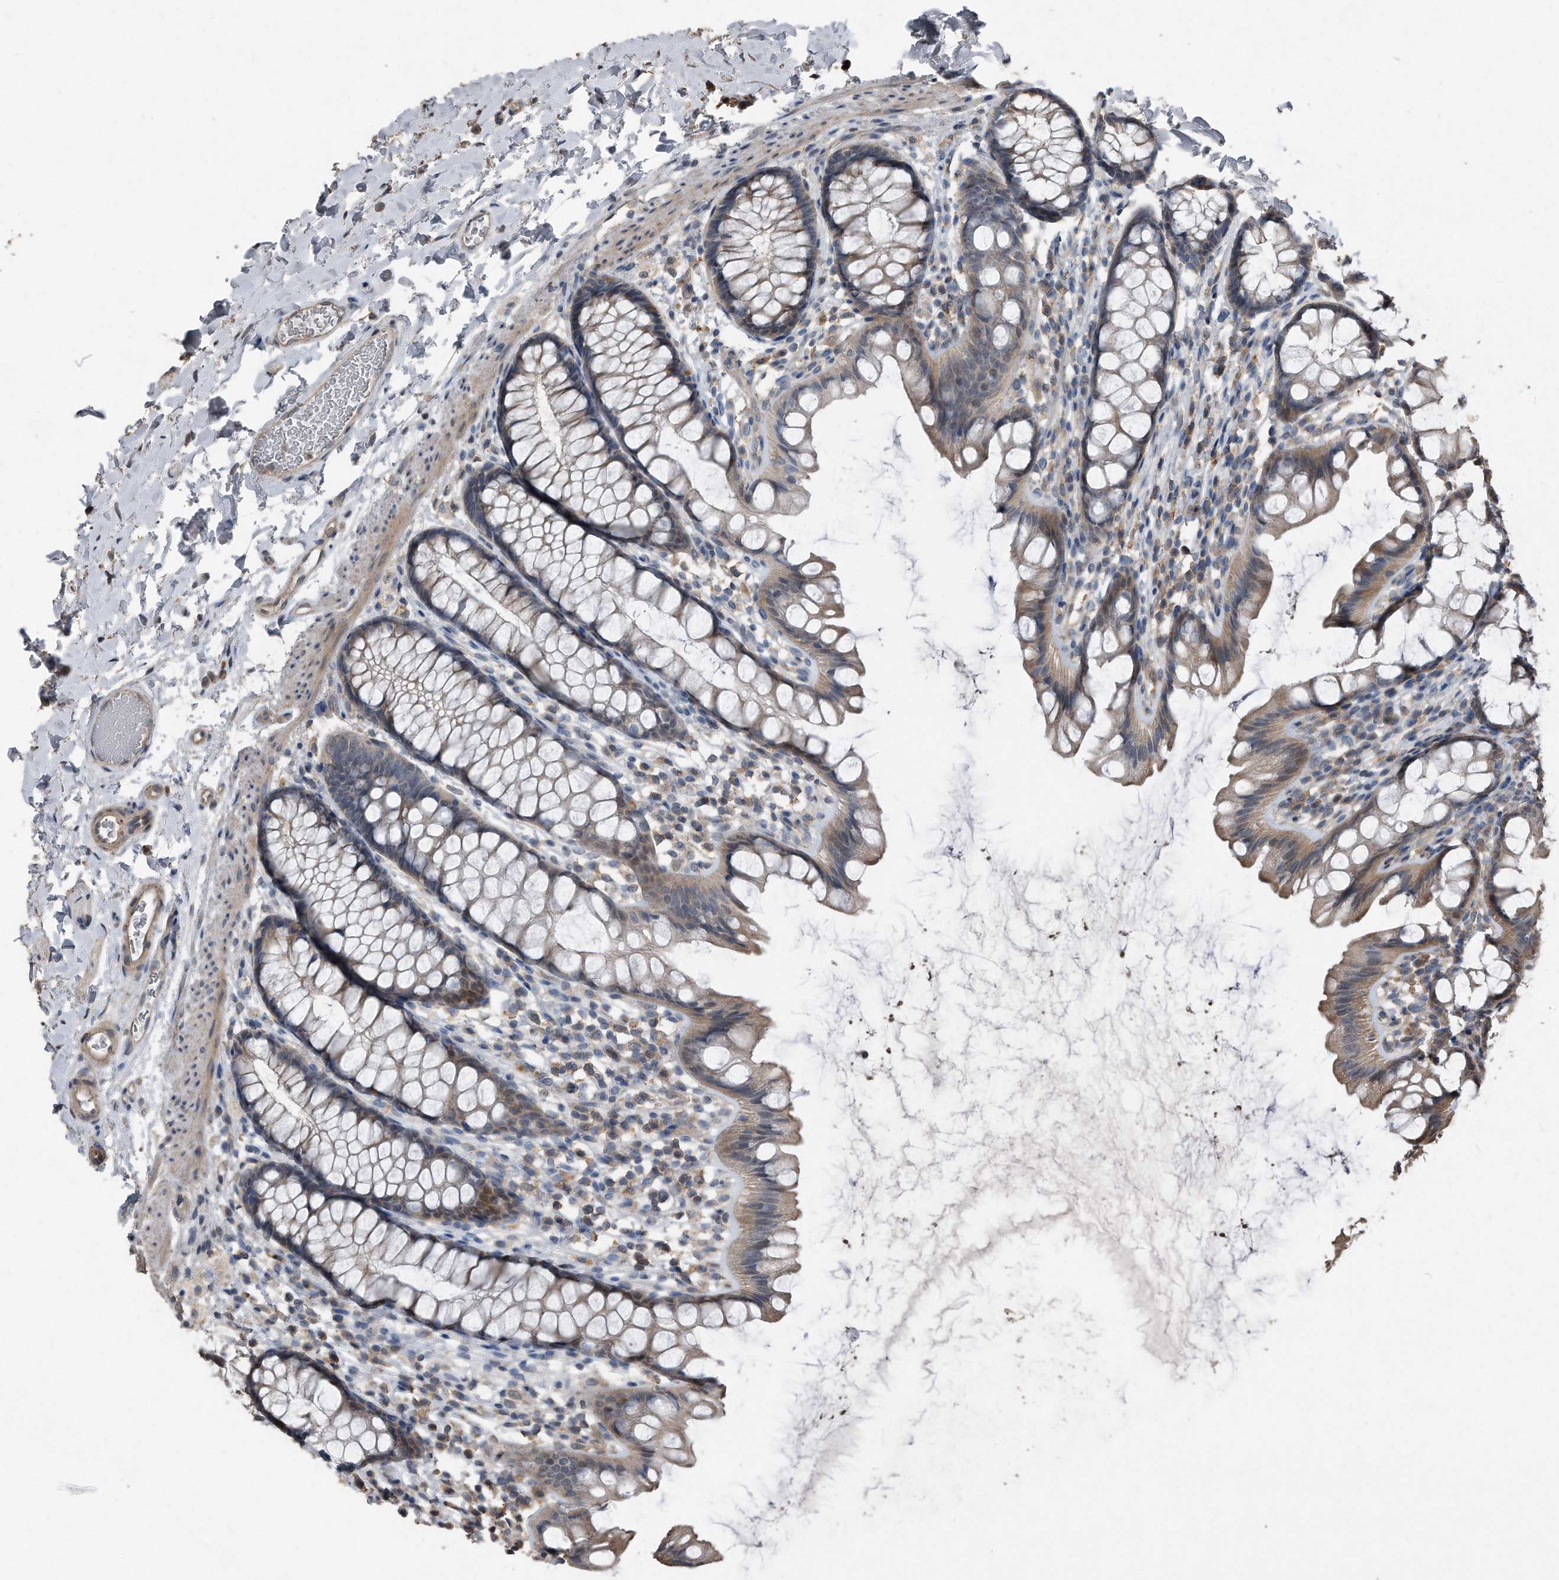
{"staining": {"intensity": "moderate", "quantity": "<25%", "location": "cytoplasmic/membranous,nuclear"}, "tissue": "rectum", "cell_type": "Glandular cells", "image_type": "normal", "snomed": [{"axis": "morphology", "description": "Normal tissue, NOS"}, {"axis": "topography", "description": "Rectum"}], "caption": "Immunohistochemical staining of unremarkable rectum reveals <25% levels of moderate cytoplasmic/membranous,nuclear protein expression in approximately <25% of glandular cells.", "gene": "ANKRD10", "patient": {"sex": "female", "age": 65}}